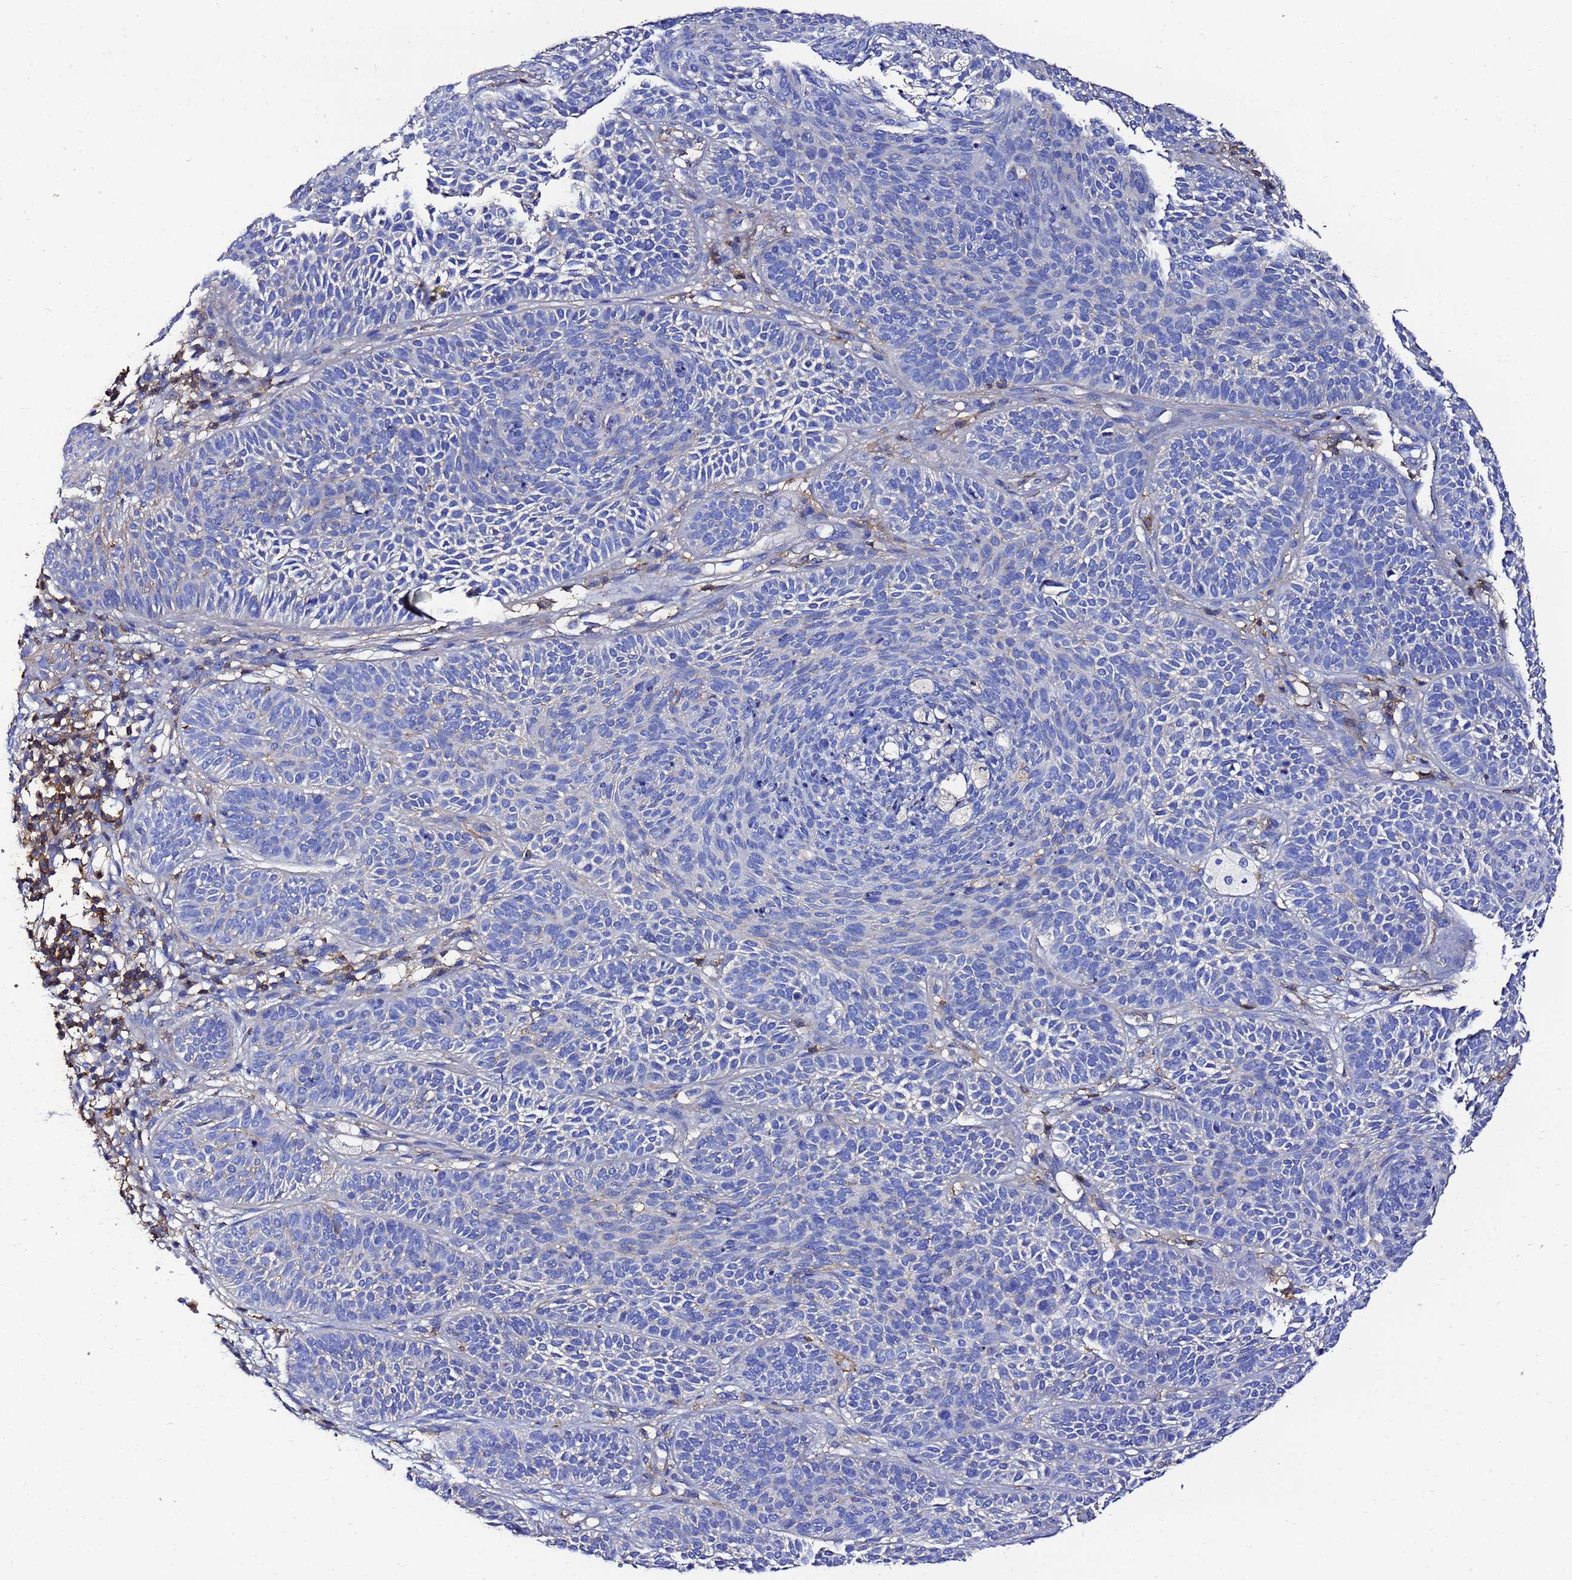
{"staining": {"intensity": "negative", "quantity": "none", "location": "none"}, "tissue": "skin cancer", "cell_type": "Tumor cells", "image_type": "cancer", "snomed": [{"axis": "morphology", "description": "Basal cell carcinoma"}, {"axis": "topography", "description": "Skin"}], "caption": "The IHC image has no significant staining in tumor cells of basal cell carcinoma (skin) tissue.", "gene": "ACTB", "patient": {"sex": "male", "age": 85}}